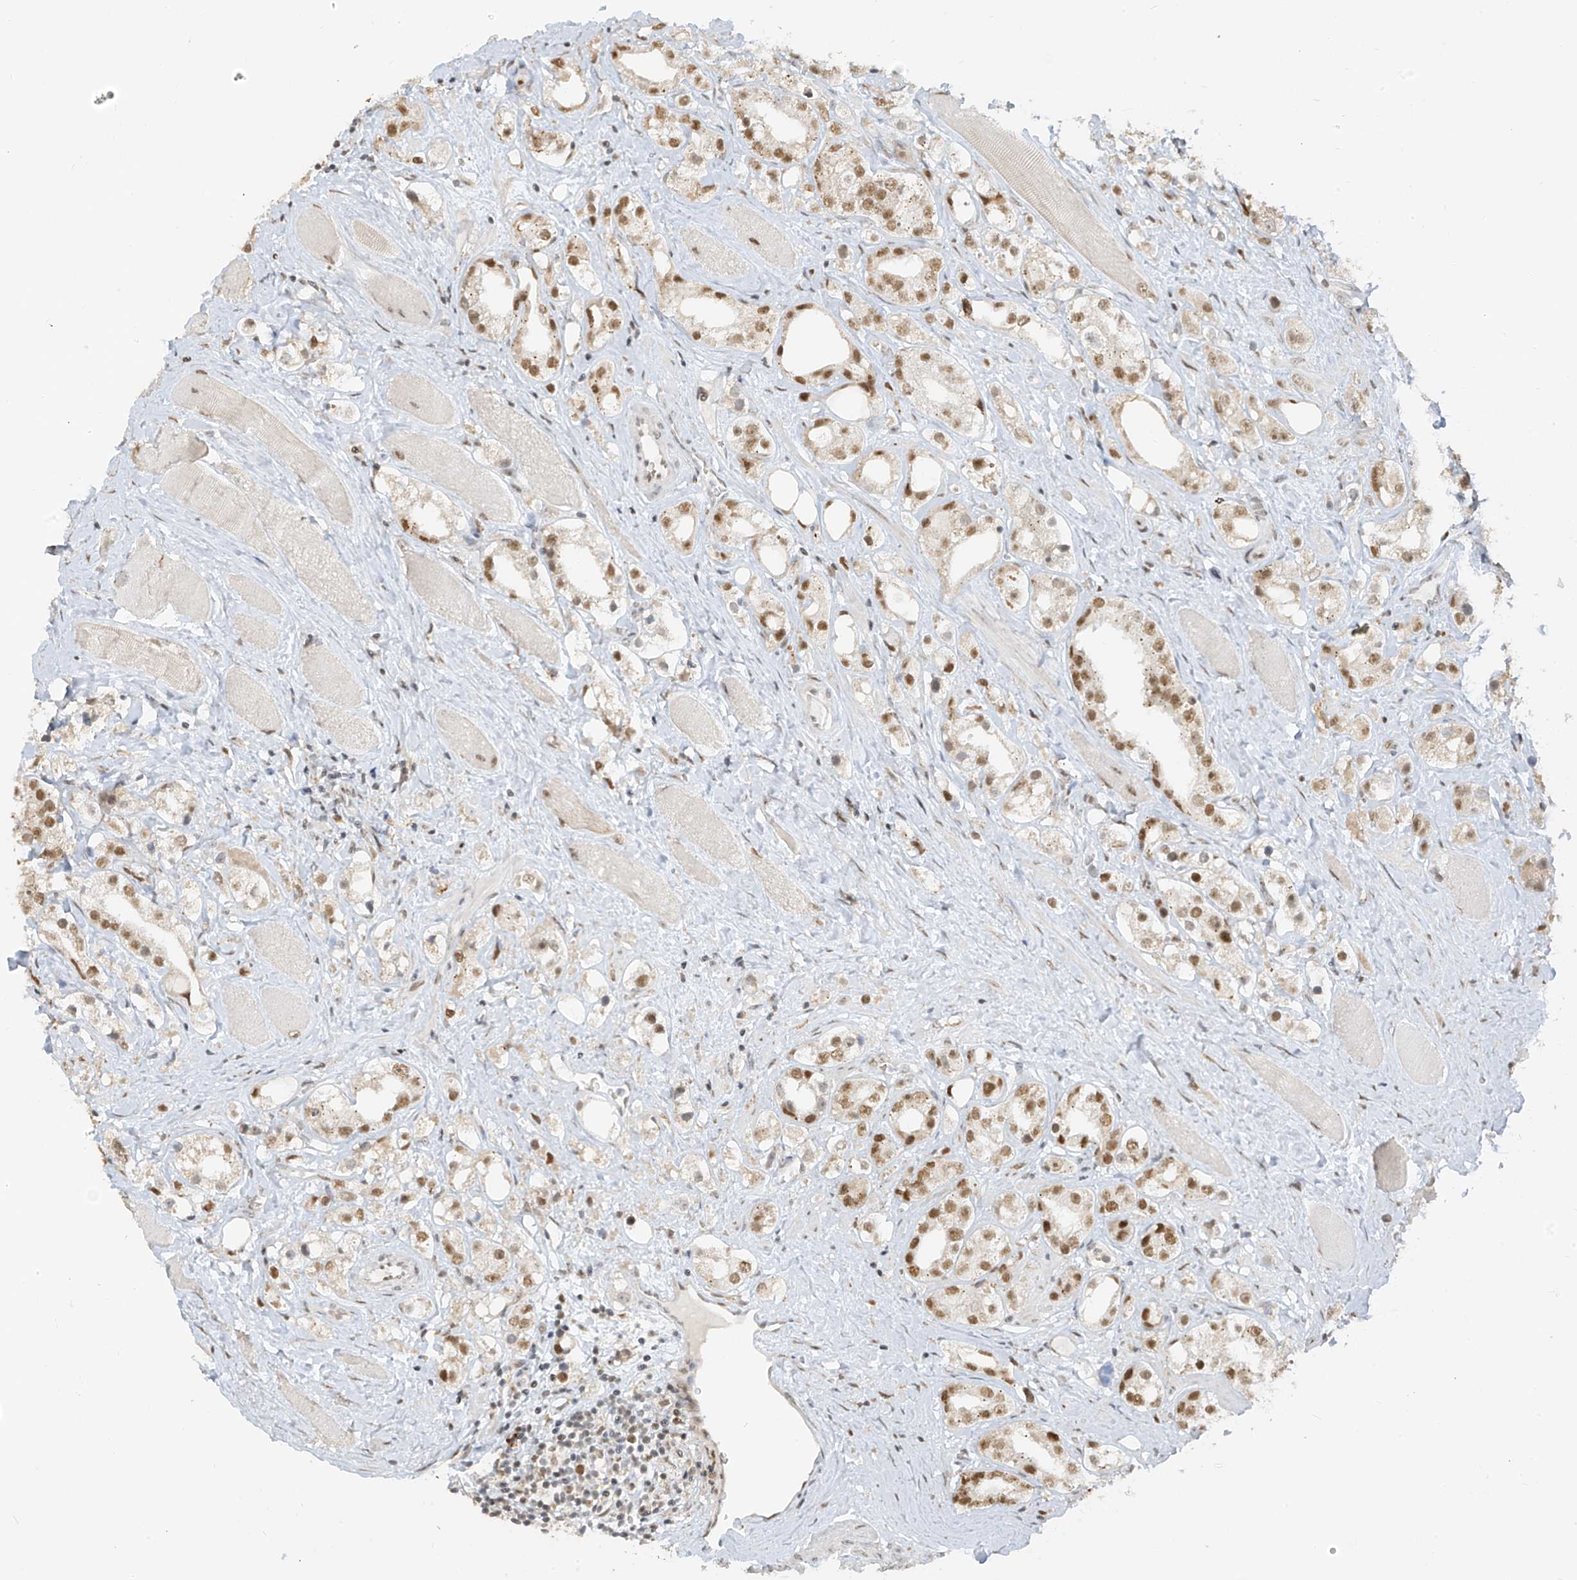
{"staining": {"intensity": "moderate", "quantity": ">75%", "location": "nuclear"}, "tissue": "prostate cancer", "cell_type": "Tumor cells", "image_type": "cancer", "snomed": [{"axis": "morphology", "description": "Adenocarcinoma, NOS"}, {"axis": "topography", "description": "Prostate"}], "caption": "This is a photomicrograph of immunohistochemistry (IHC) staining of prostate cancer, which shows moderate expression in the nuclear of tumor cells.", "gene": "ZMYM2", "patient": {"sex": "male", "age": 79}}